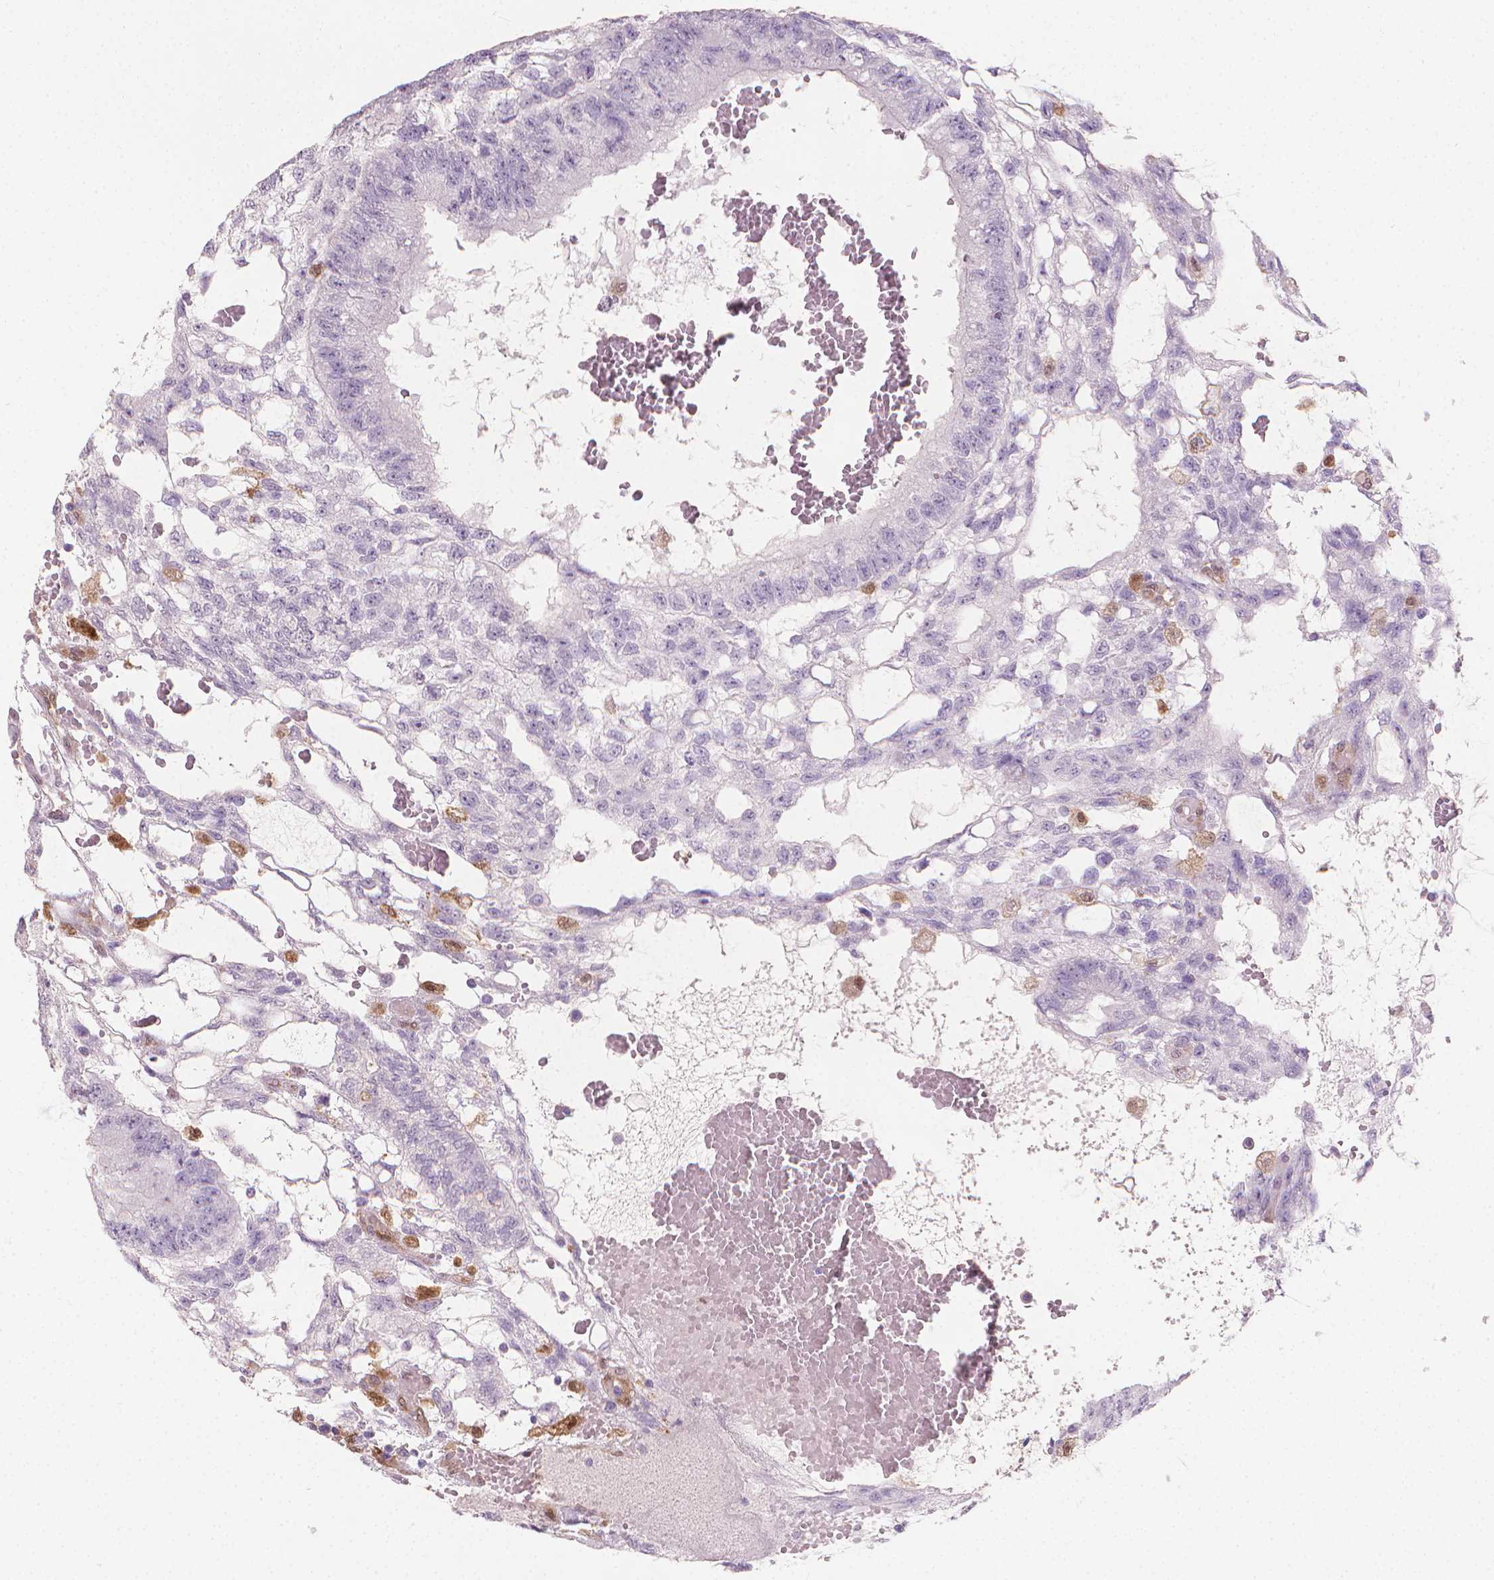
{"staining": {"intensity": "negative", "quantity": "none", "location": "none"}, "tissue": "testis cancer", "cell_type": "Tumor cells", "image_type": "cancer", "snomed": [{"axis": "morphology", "description": "Carcinoma, Embryonal, NOS"}, {"axis": "topography", "description": "Testis"}], "caption": "Immunohistochemistry of human testis embryonal carcinoma reveals no expression in tumor cells.", "gene": "TNFAIP2", "patient": {"sex": "male", "age": 32}}